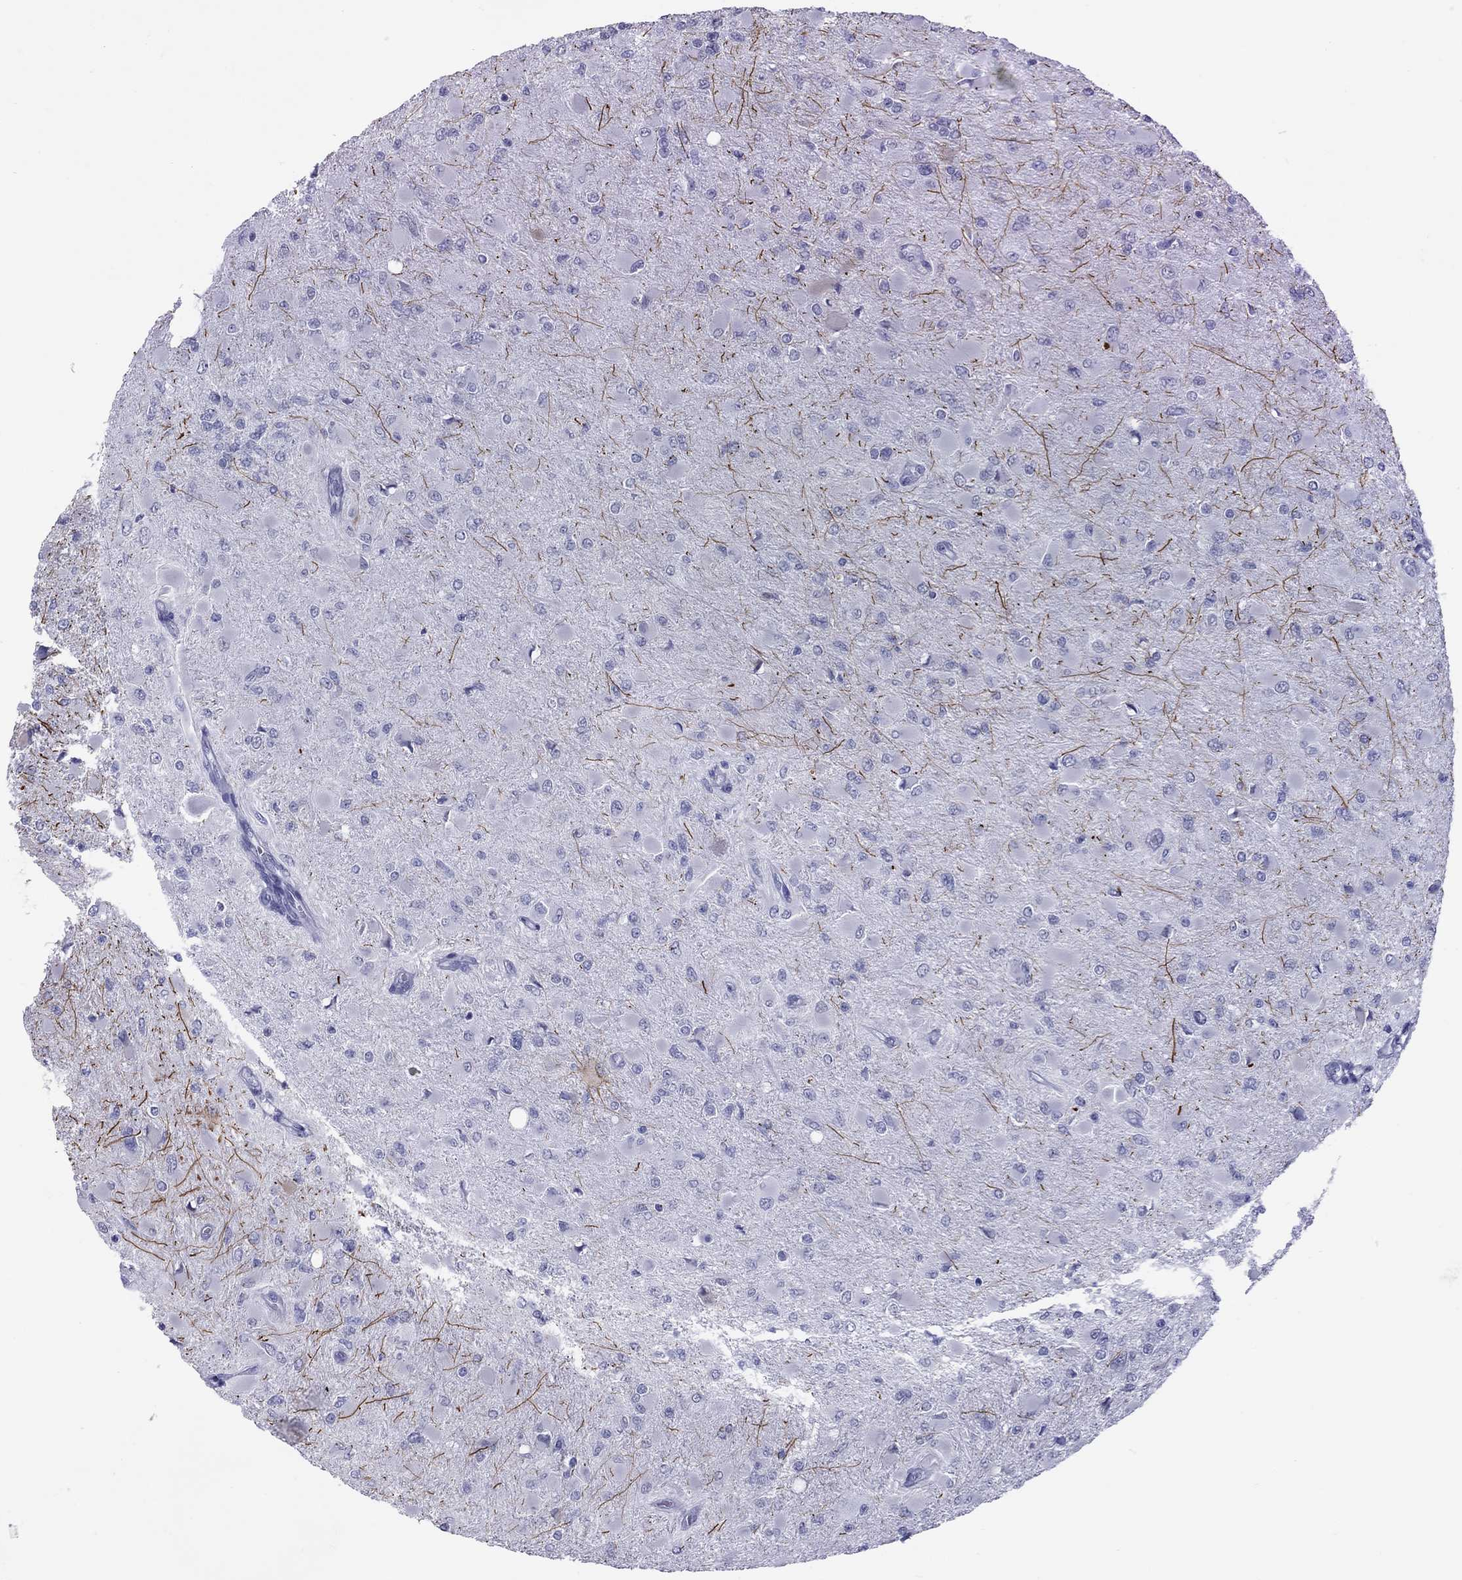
{"staining": {"intensity": "negative", "quantity": "none", "location": "none"}, "tissue": "glioma", "cell_type": "Tumor cells", "image_type": "cancer", "snomed": [{"axis": "morphology", "description": "Glioma, malignant, High grade"}, {"axis": "topography", "description": "Cerebral cortex"}], "caption": "This is a image of immunohistochemistry staining of malignant glioma (high-grade), which shows no expression in tumor cells. (Immunohistochemistry (ihc), brightfield microscopy, high magnification).", "gene": "CHRNB3", "patient": {"sex": "female", "age": 36}}